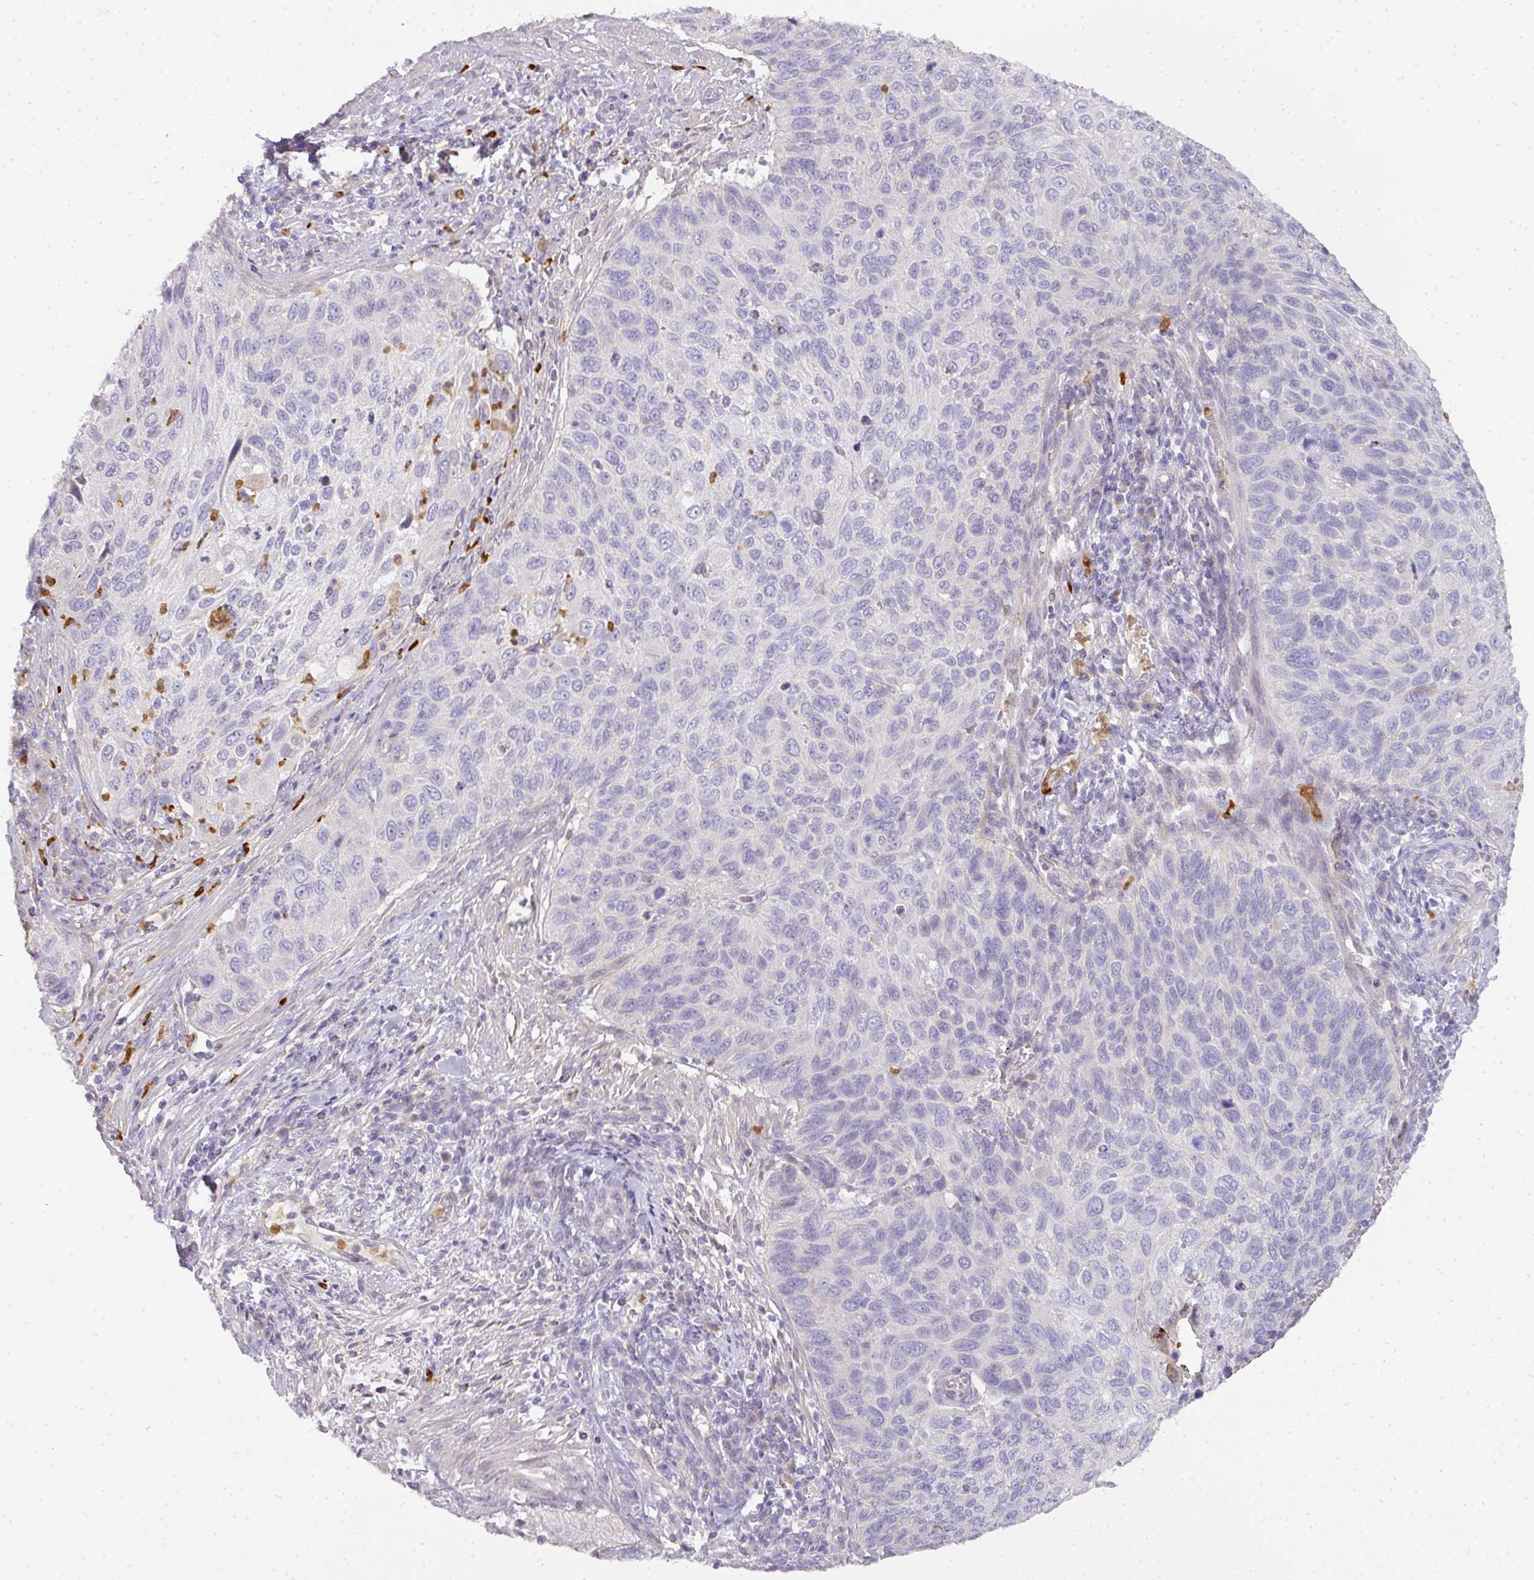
{"staining": {"intensity": "negative", "quantity": "none", "location": "none"}, "tissue": "cervical cancer", "cell_type": "Tumor cells", "image_type": "cancer", "snomed": [{"axis": "morphology", "description": "Squamous cell carcinoma, NOS"}, {"axis": "topography", "description": "Cervix"}], "caption": "Immunohistochemistry (IHC) micrograph of neoplastic tissue: human cervical cancer (squamous cell carcinoma) stained with DAB (3,3'-diaminobenzidine) displays no significant protein expression in tumor cells.", "gene": "HHEX", "patient": {"sex": "female", "age": 70}}